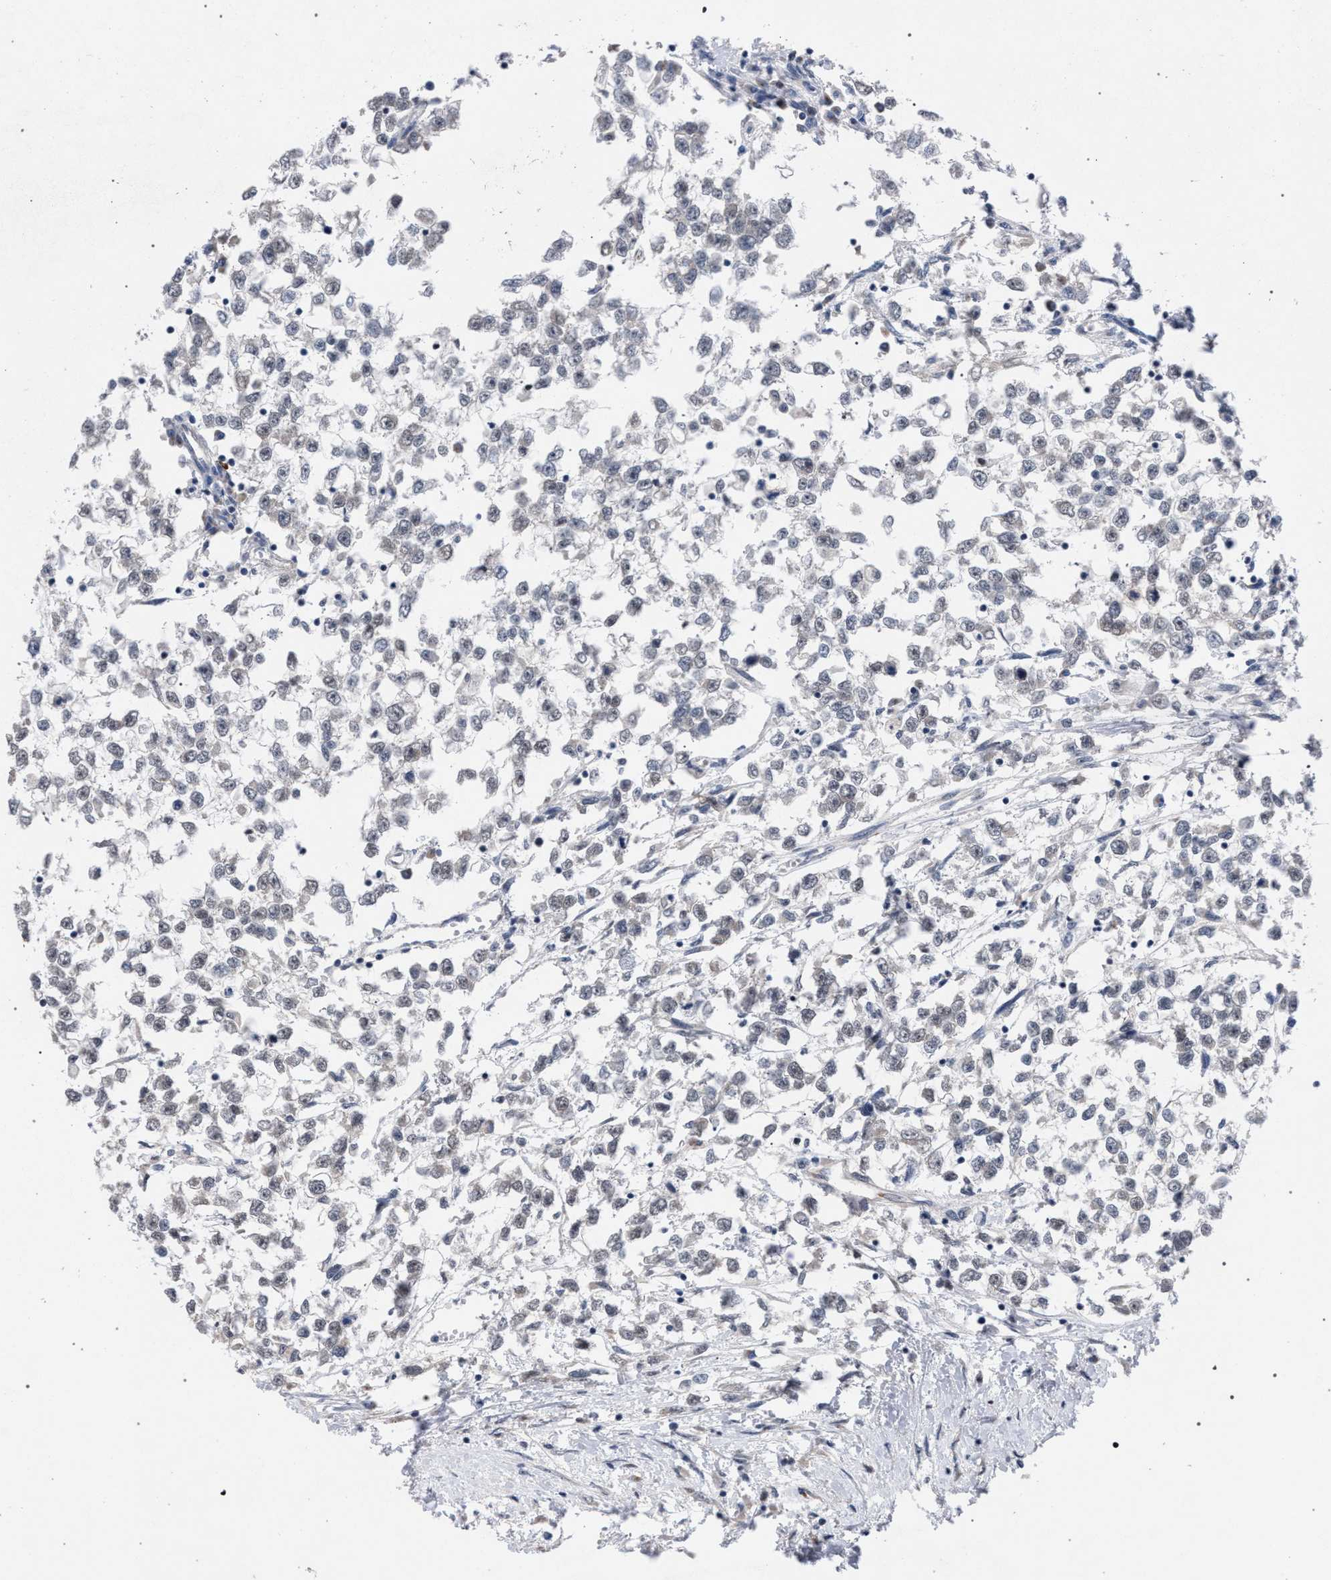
{"staining": {"intensity": "negative", "quantity": "none", "location": "none"}, "tissue": "testis cancer", "cell_type": "Tumor cells", "image_type": "cancer", "snomed": [{"axis": "morphology", "description": "Seminoma, NOS"}, {"axis": "morphology", "description": "Carcinoma, Embryonal, NOS"}, {"axis": "topography", "description": "Testis"}], "caption": "Immunohistochemistry (IHC) photomicrograph of human testis seminoma stained for a protein (brown), which exhibits no expression in tumor cells.", "gene": "GOLGA2", "patient": {"sex": "male", "age": 51}}